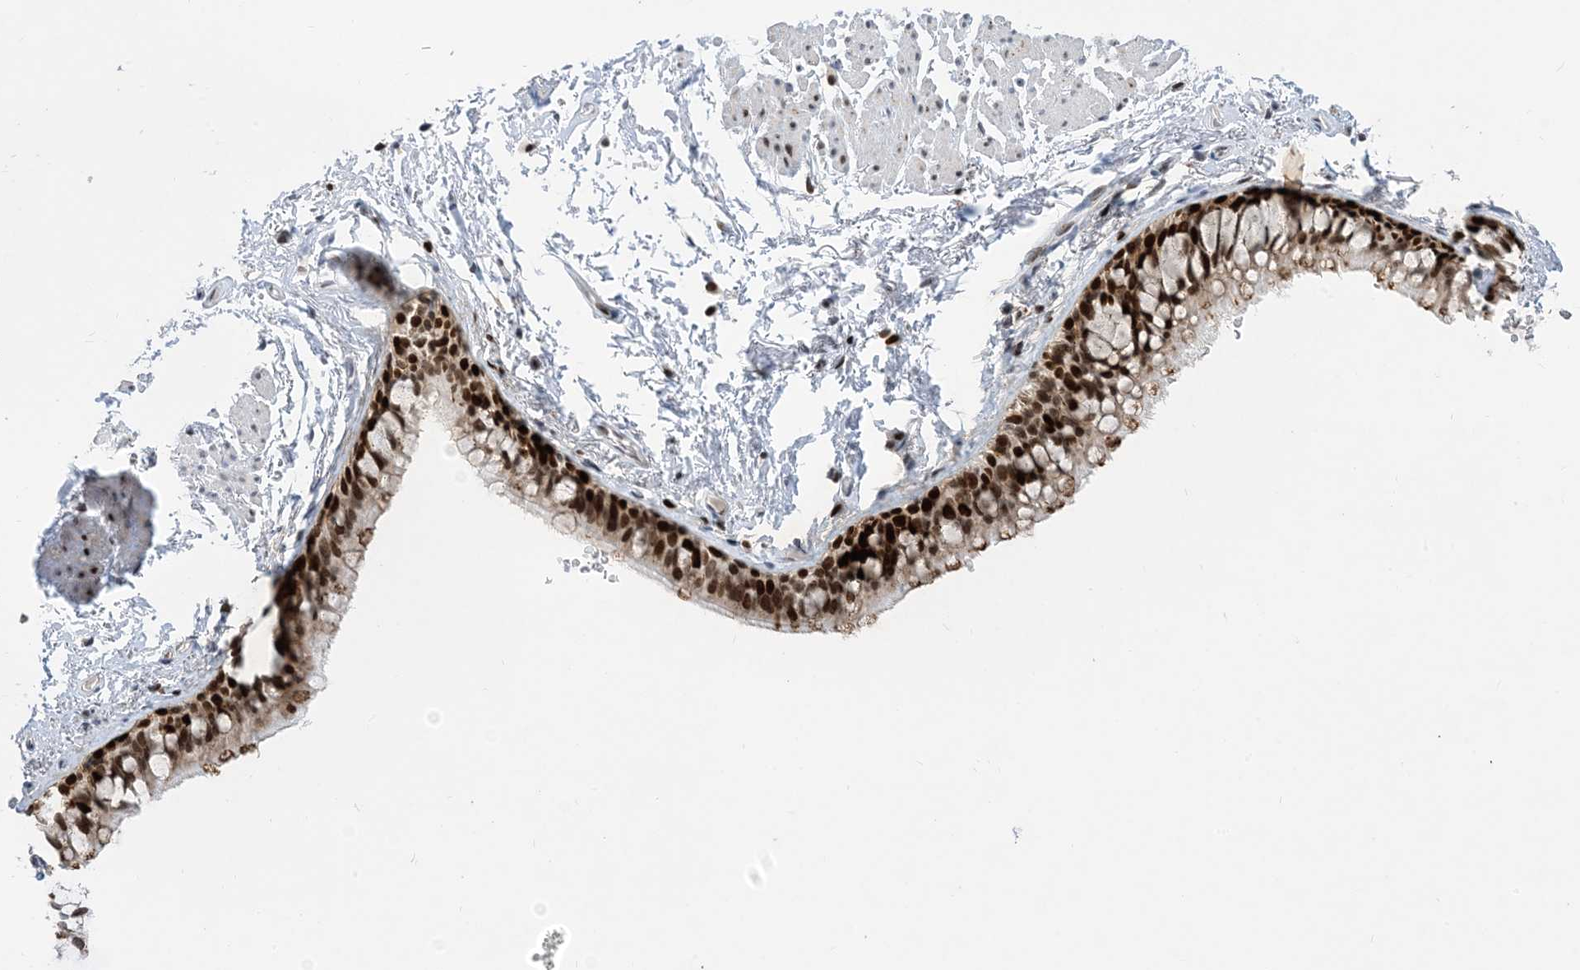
{"staining": {"intensity": "strong", "quantity": ">75%", "location": "cytoplasmic/membranous,nuclear"}, "tissue": "bronchus", "cell_type": "Respiratory epithelial cells", "image_type": "normal", "snomed": [{"axis": "morphology", "description": "Normal tissue, NOS"}, {"axis": "topography", "description": "Cartilage tissue"}, {"axis": "topography", "description": "Bronchus"}], "caption": "Protein expression analysis of benign bronchus demonstrates strong cytoplasmic/membranous,nuclear expression in about >75% of respiratory epithelial cells. The protein of interest is stained brown, and the nuclei are stained in blue (DAB (3,3'-diaminobenzidine) IHC with brightfield microscopy, high magnification).", "gene": "SLC25A53", "patient": {"sex": "female", "age": 73}}